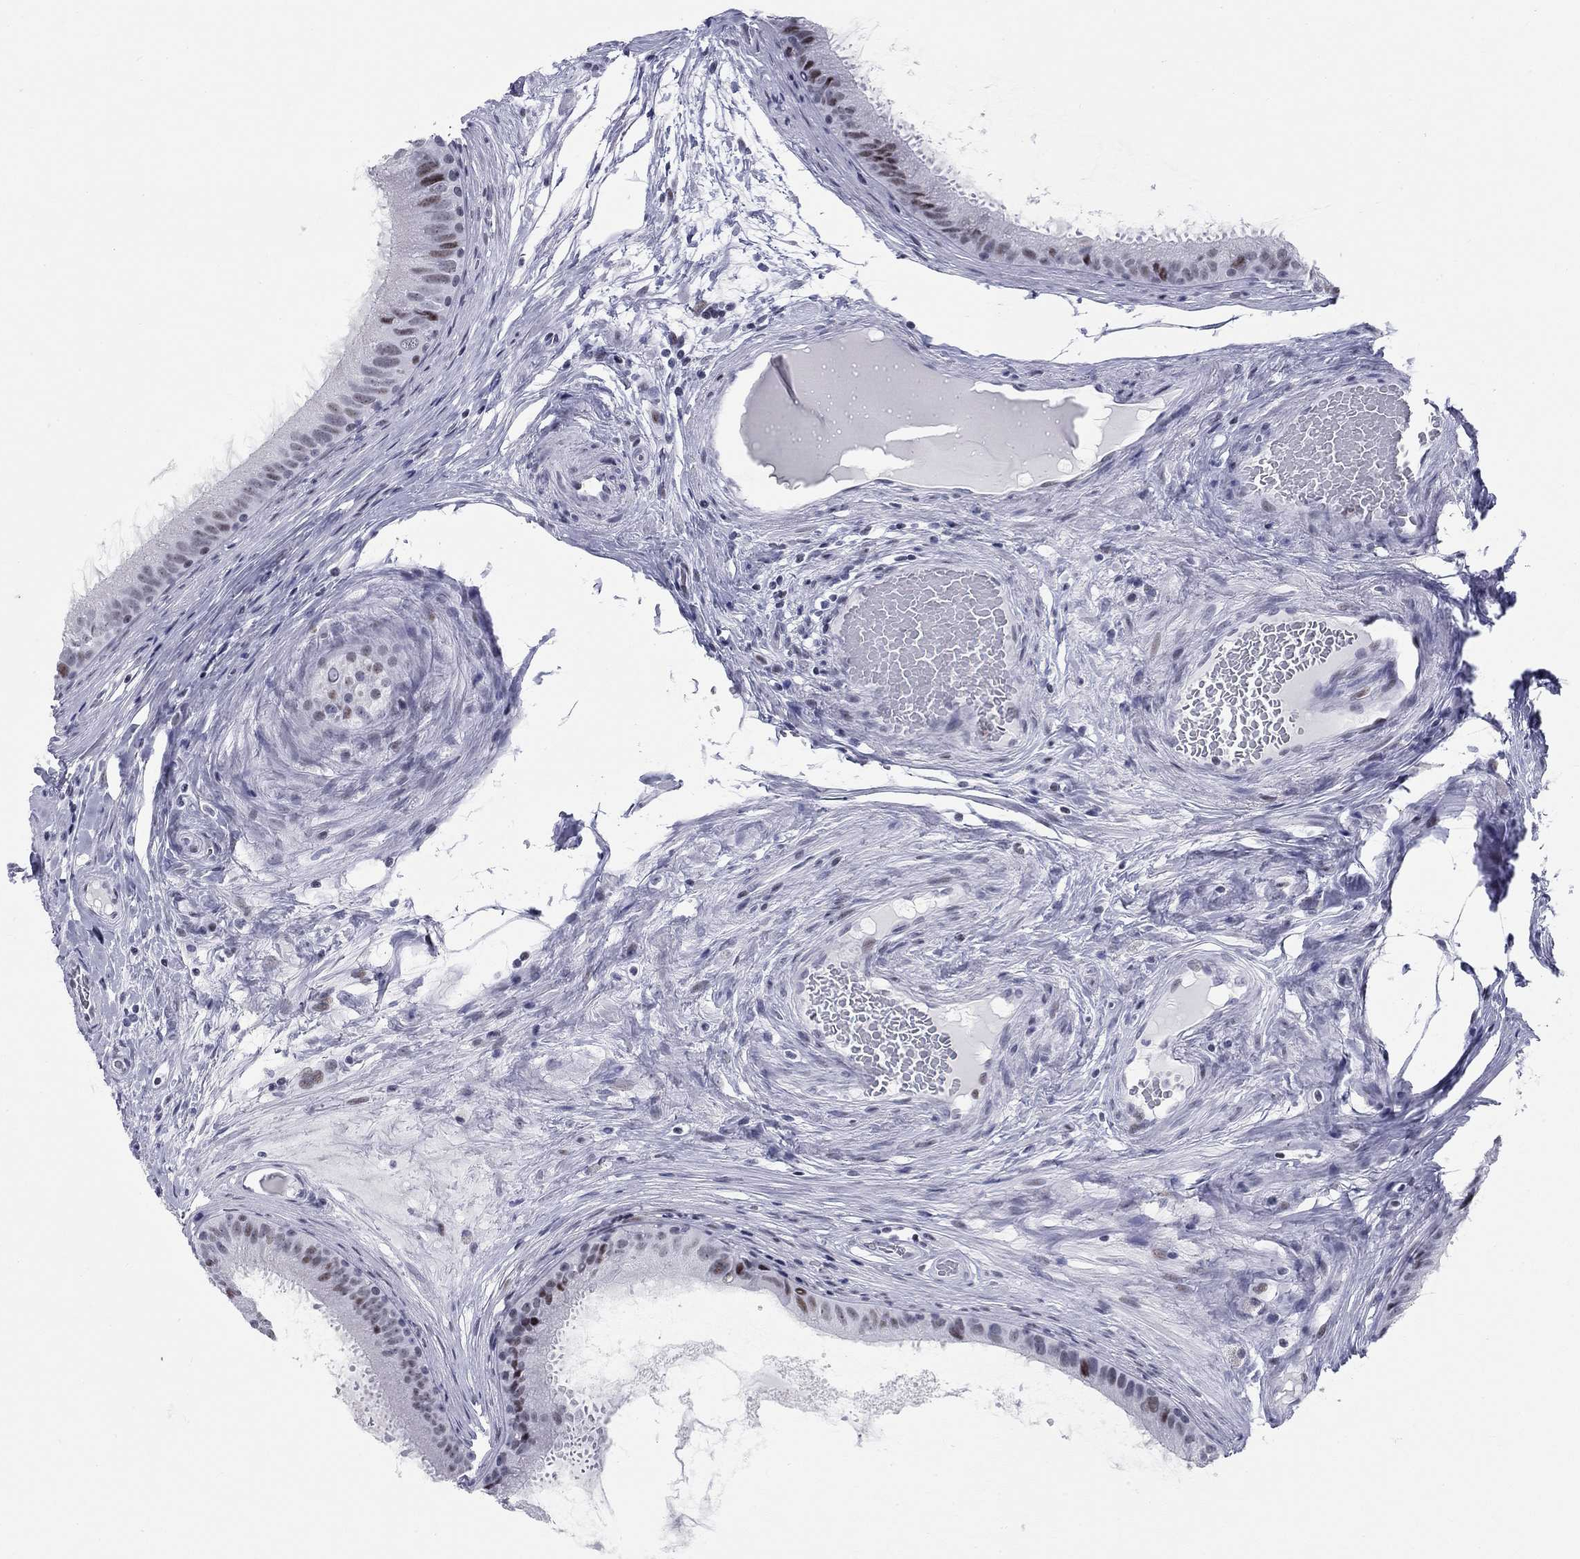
{"staining": {"intensity": "strong", "quantity": "<25%", "location": "nuclear"}, "tissue": "epididymis", "cell_type": "Glandular cells", "image_type": "normal", "snomed": [{"axis": "morphology", "description": "Normal tissue, NOS"}, {"axis": "topography", "description": "Epididymis"}], "caption": "A medium amount of strong nuclear expression is appreciated in approximately <25% of glandular cells in benign epididymis. Using DAB (3,3'-diaminobenzidine) (brown) and hematoxylin (blue) stains, captured at high magnification using brightfield microscopy.", "gene": "ASF1B", "patient": {"sex": "male", "age": 59}}